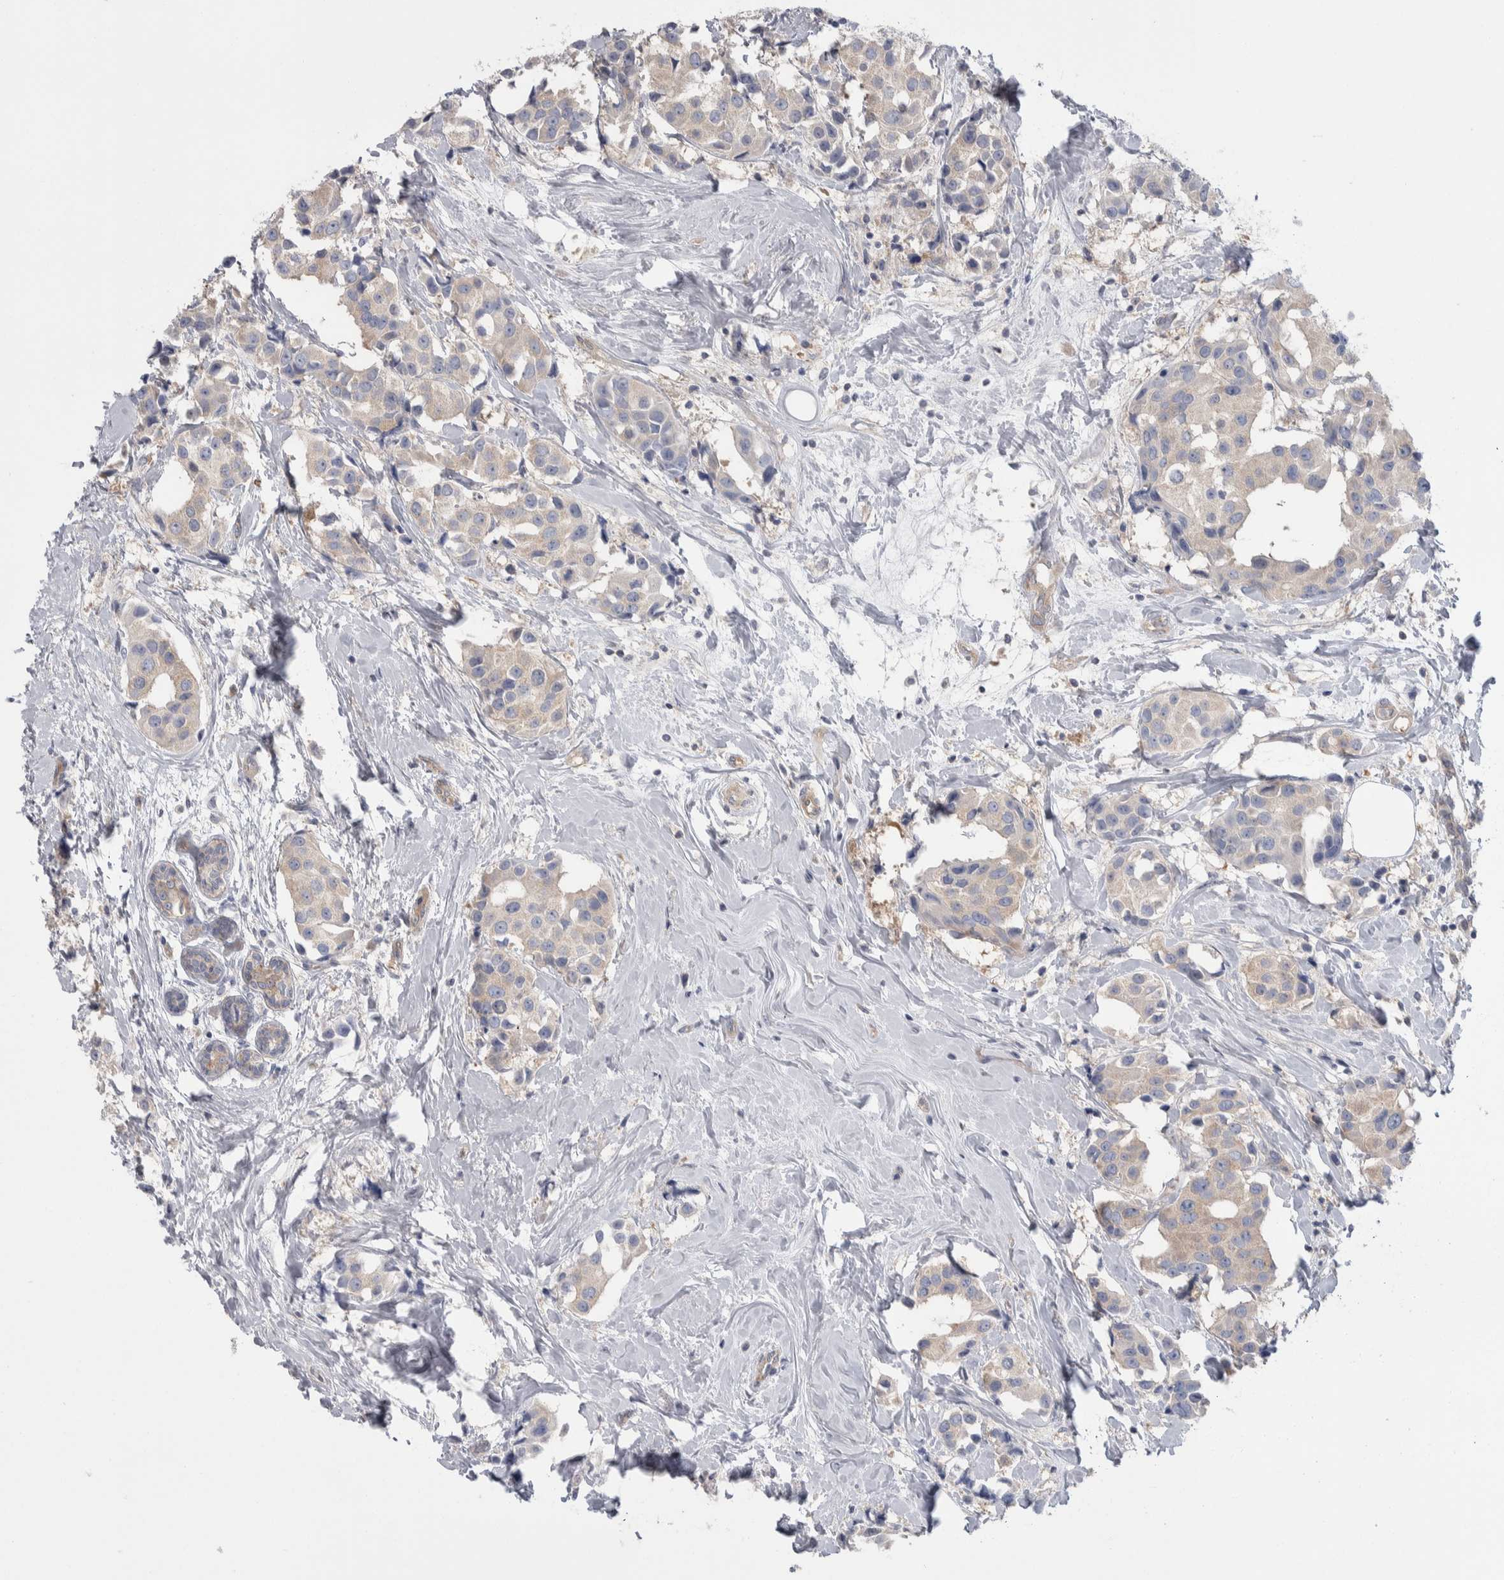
{"staining": {"intensity": "weak", "quantity": "<25%", "location": "cytoplasmic/membranous"}, "tissue": "breast cancer", "cell_type": "Tumor cells", "image_type": "cancer", "snomed": [{"axis": "morphology", "description": "Normal tissue, NOS"}, {"axis": "morphology", "description": "Duct carcinoma"}, {"axis": "topography", "description": "Breast"}], "caption": "Immunohistochemistry (IHC) histopathology image of human breast cancer (invasive ductal carcinoma) stained for a protein (brown), which displays no staining in tumor cells.", "gene": "GPHN", "patient": {"sex": "female", "age": 39}}